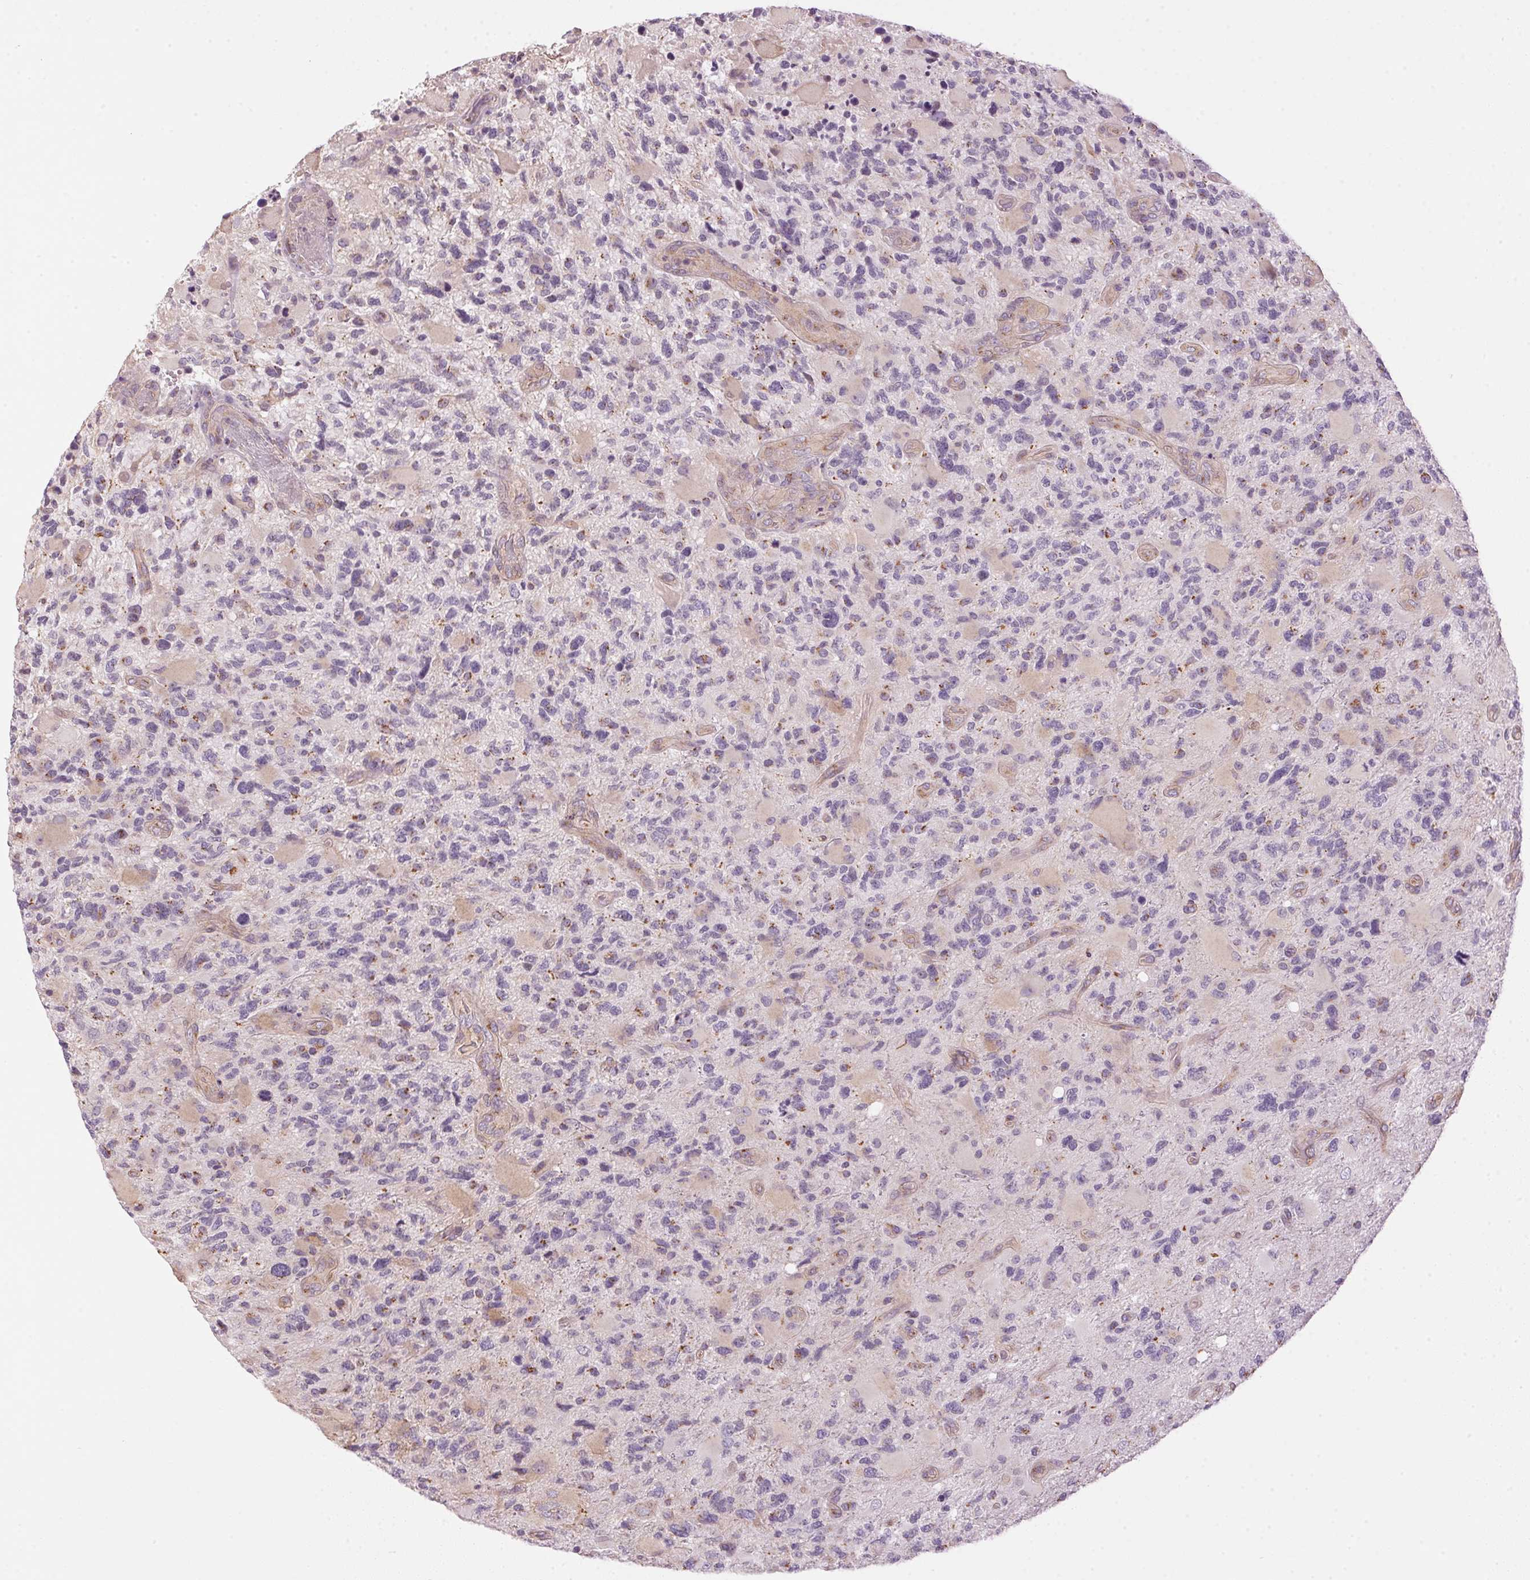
{"staining": {"intensity": "negative", "quantity": "none", "location": "none"}, "tissue": "glioma", "cell_type": "Tumor cells", "image_type": "cancer", "snomed": [{"axis": "morphology", "description": "Glioma, malignant, High grade"}, {"axis": "topography", "description": "Brain"}], "caption": "IHC micrograph of human malignant glioma (high-grade) stained for a protein (brown), which shows no staining in tumor cells.", "gene": "GOLPH3", "patient": {"sex": "female", "age": 71}}